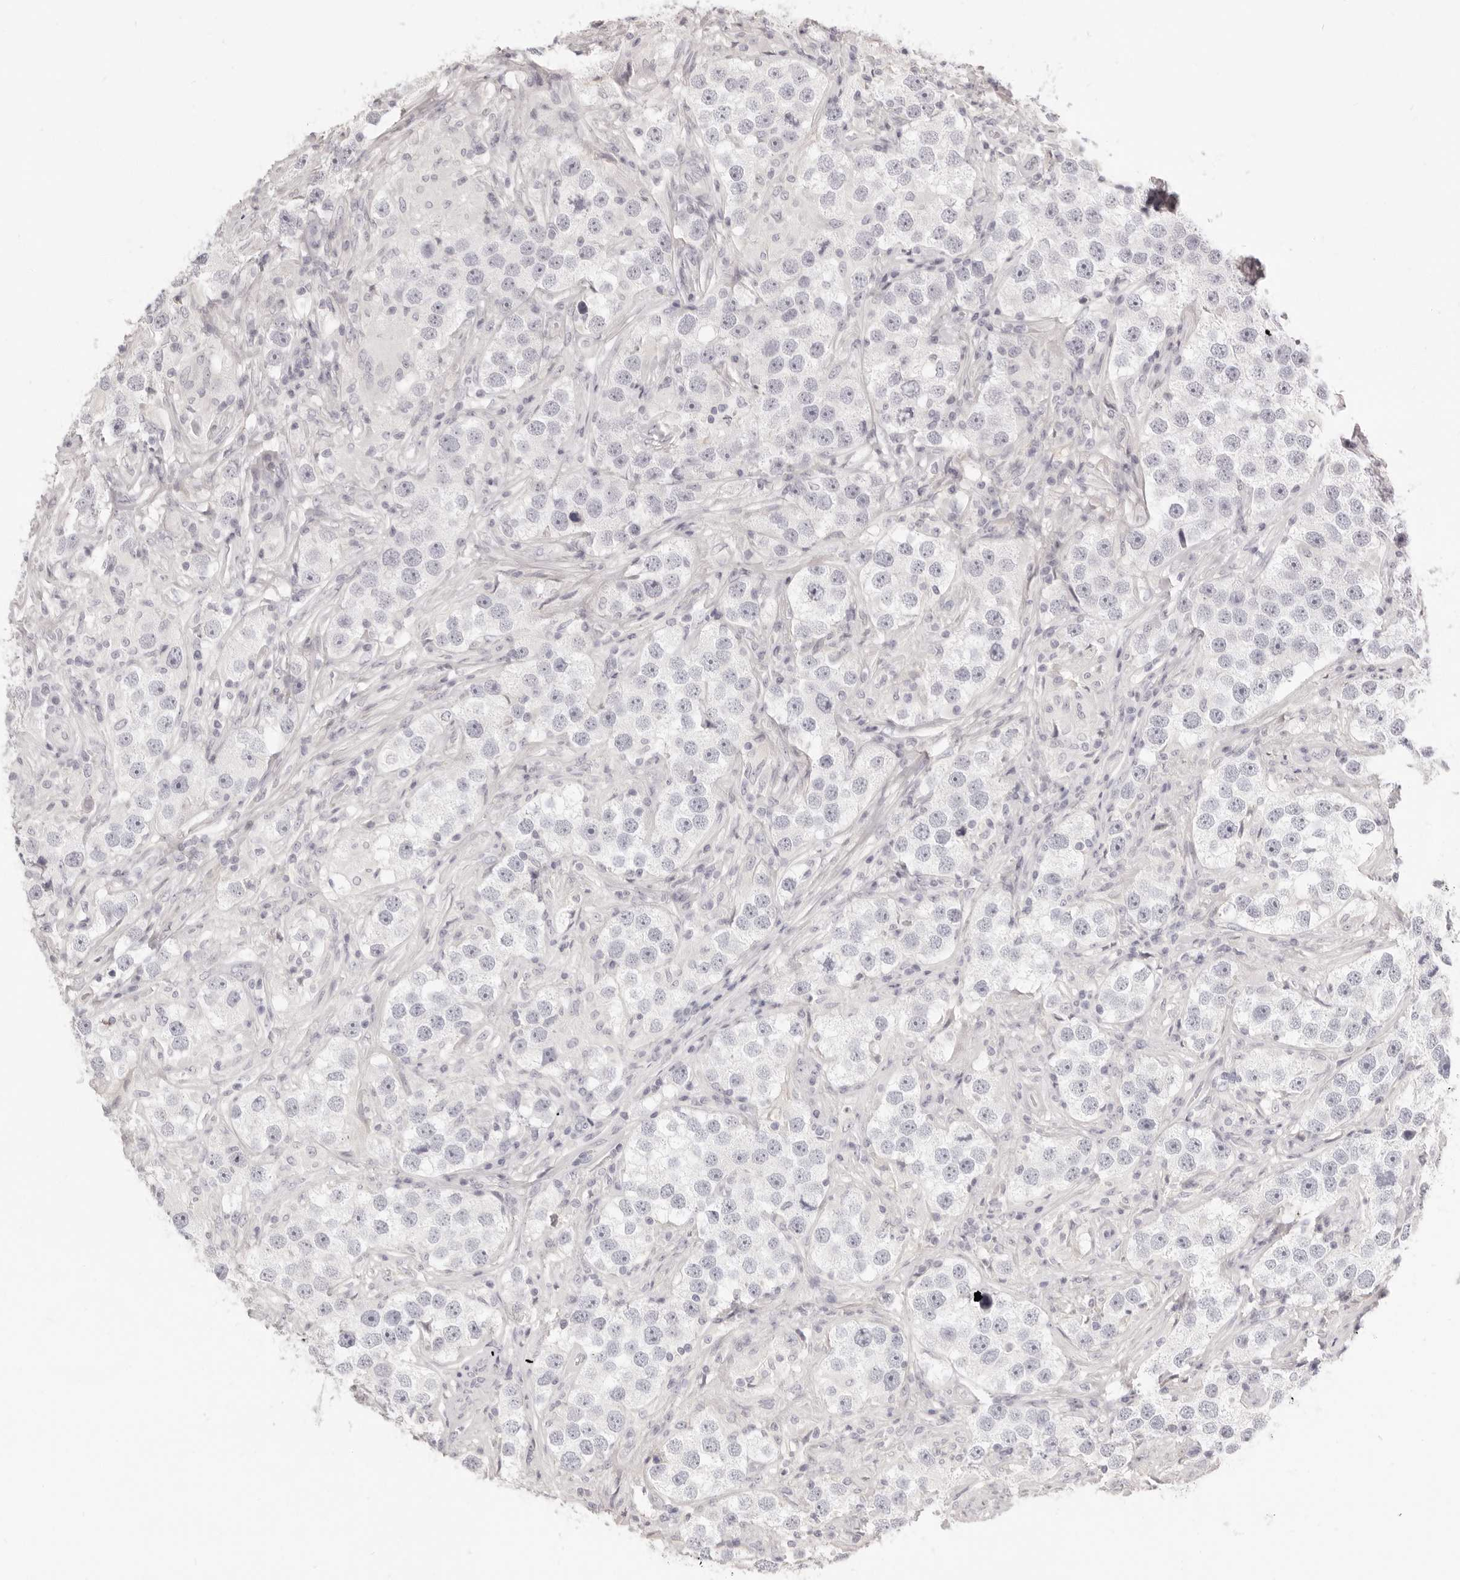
{"staining": {"intensity": "negative", "quantity": "none", "location": "none"}, "tissue": "testis cancer", "cell_type": "Tumor cells", "image_type": "cancer", "snomed": [{"axis": "morphology", "description": "Seminoma, NOS"}, {"axis": "topography", "description": "Testis"}], "caption": "Immunohistochemistry of seminoma (testis) exhibits no positivity in tumor cells.", "gene": "FABP1", "patient": {"sex": "male", "age": 49}}